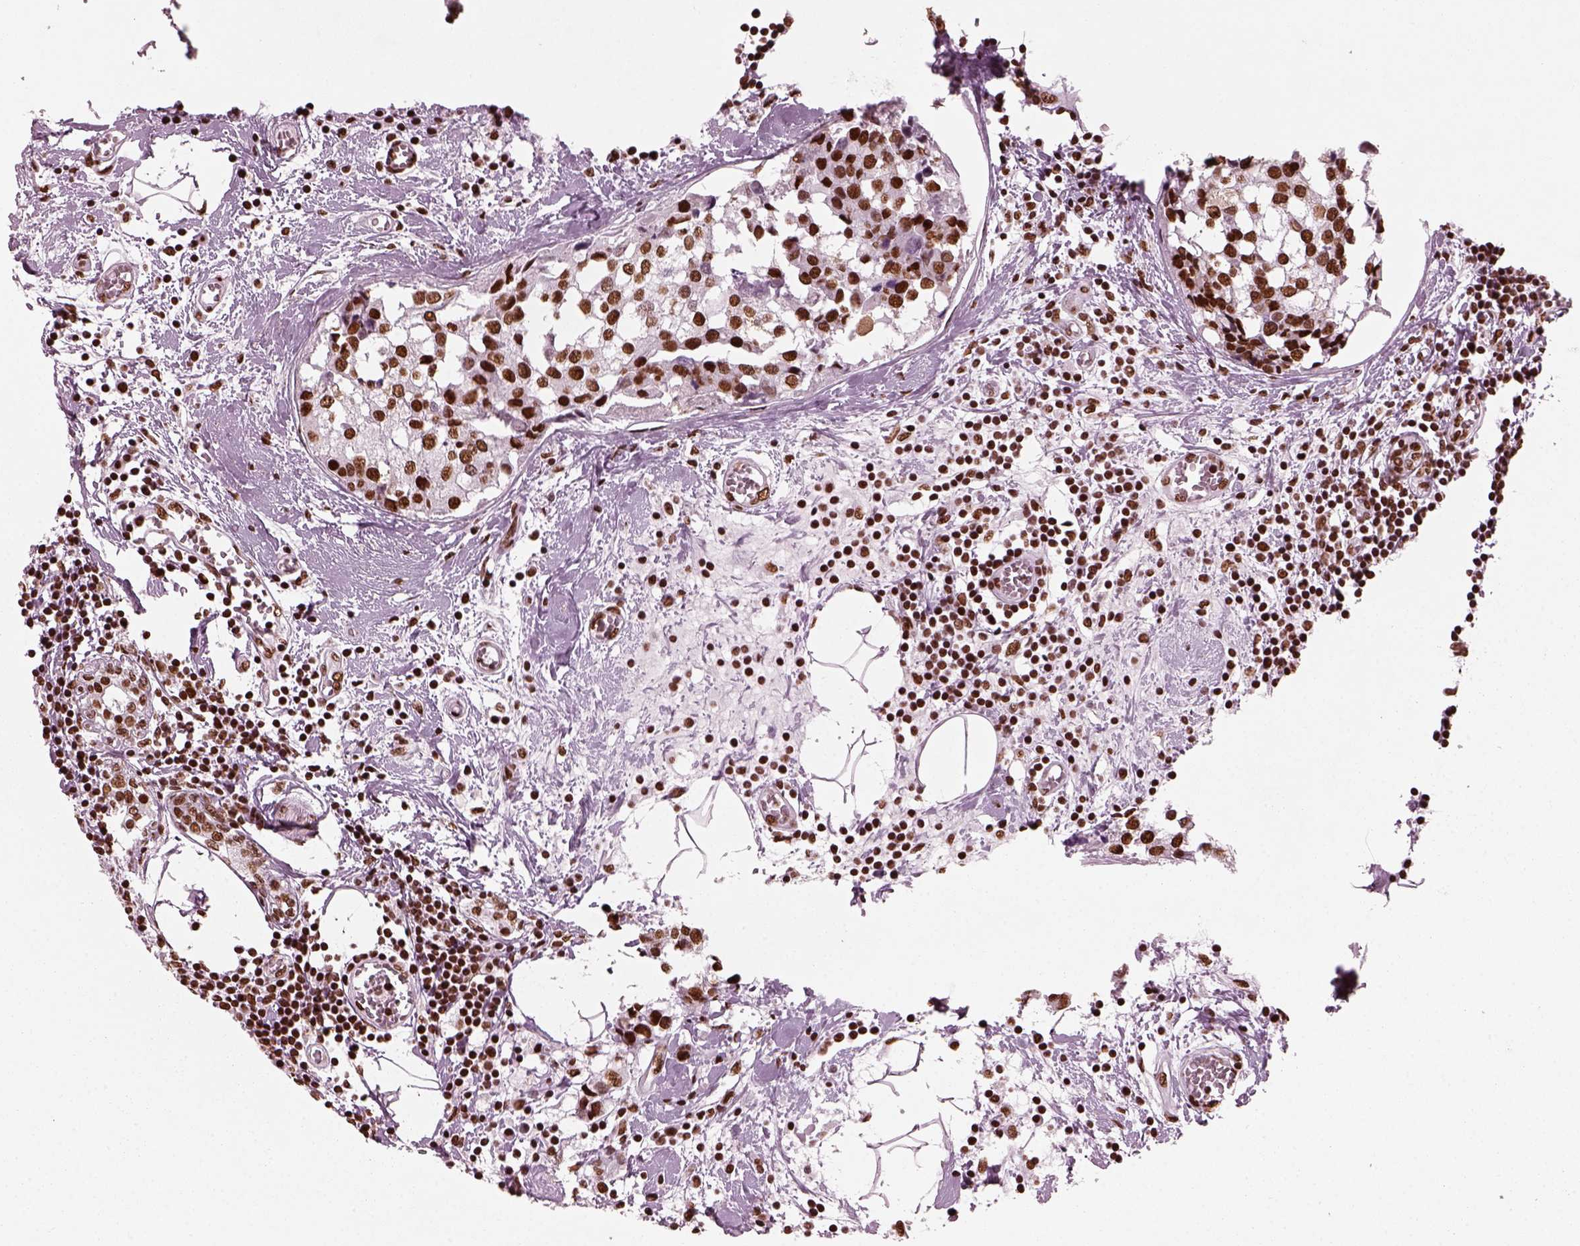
{"staining": {"intensity": "strong", "quantity": ">75%", "location": "nuclear"}, "tissue": "breast cancer", "cell_type": "Tumor cells", "image_type": "cancer", "snomed": [{"axis": "morphology", "description": "Lobular carcinoma"}, {"axis": "topography", "description": "Breast"}], "caption": "DAB (3,3'-diaminobenzidine) immunohistochemical staining of breast cancer (lobular carcinoma) reveals strong nuclear protein expression in approximately >75% of tumor cells.", "gene": "CBFA2T3", "patient": {"sex": "female", "age": 59}}